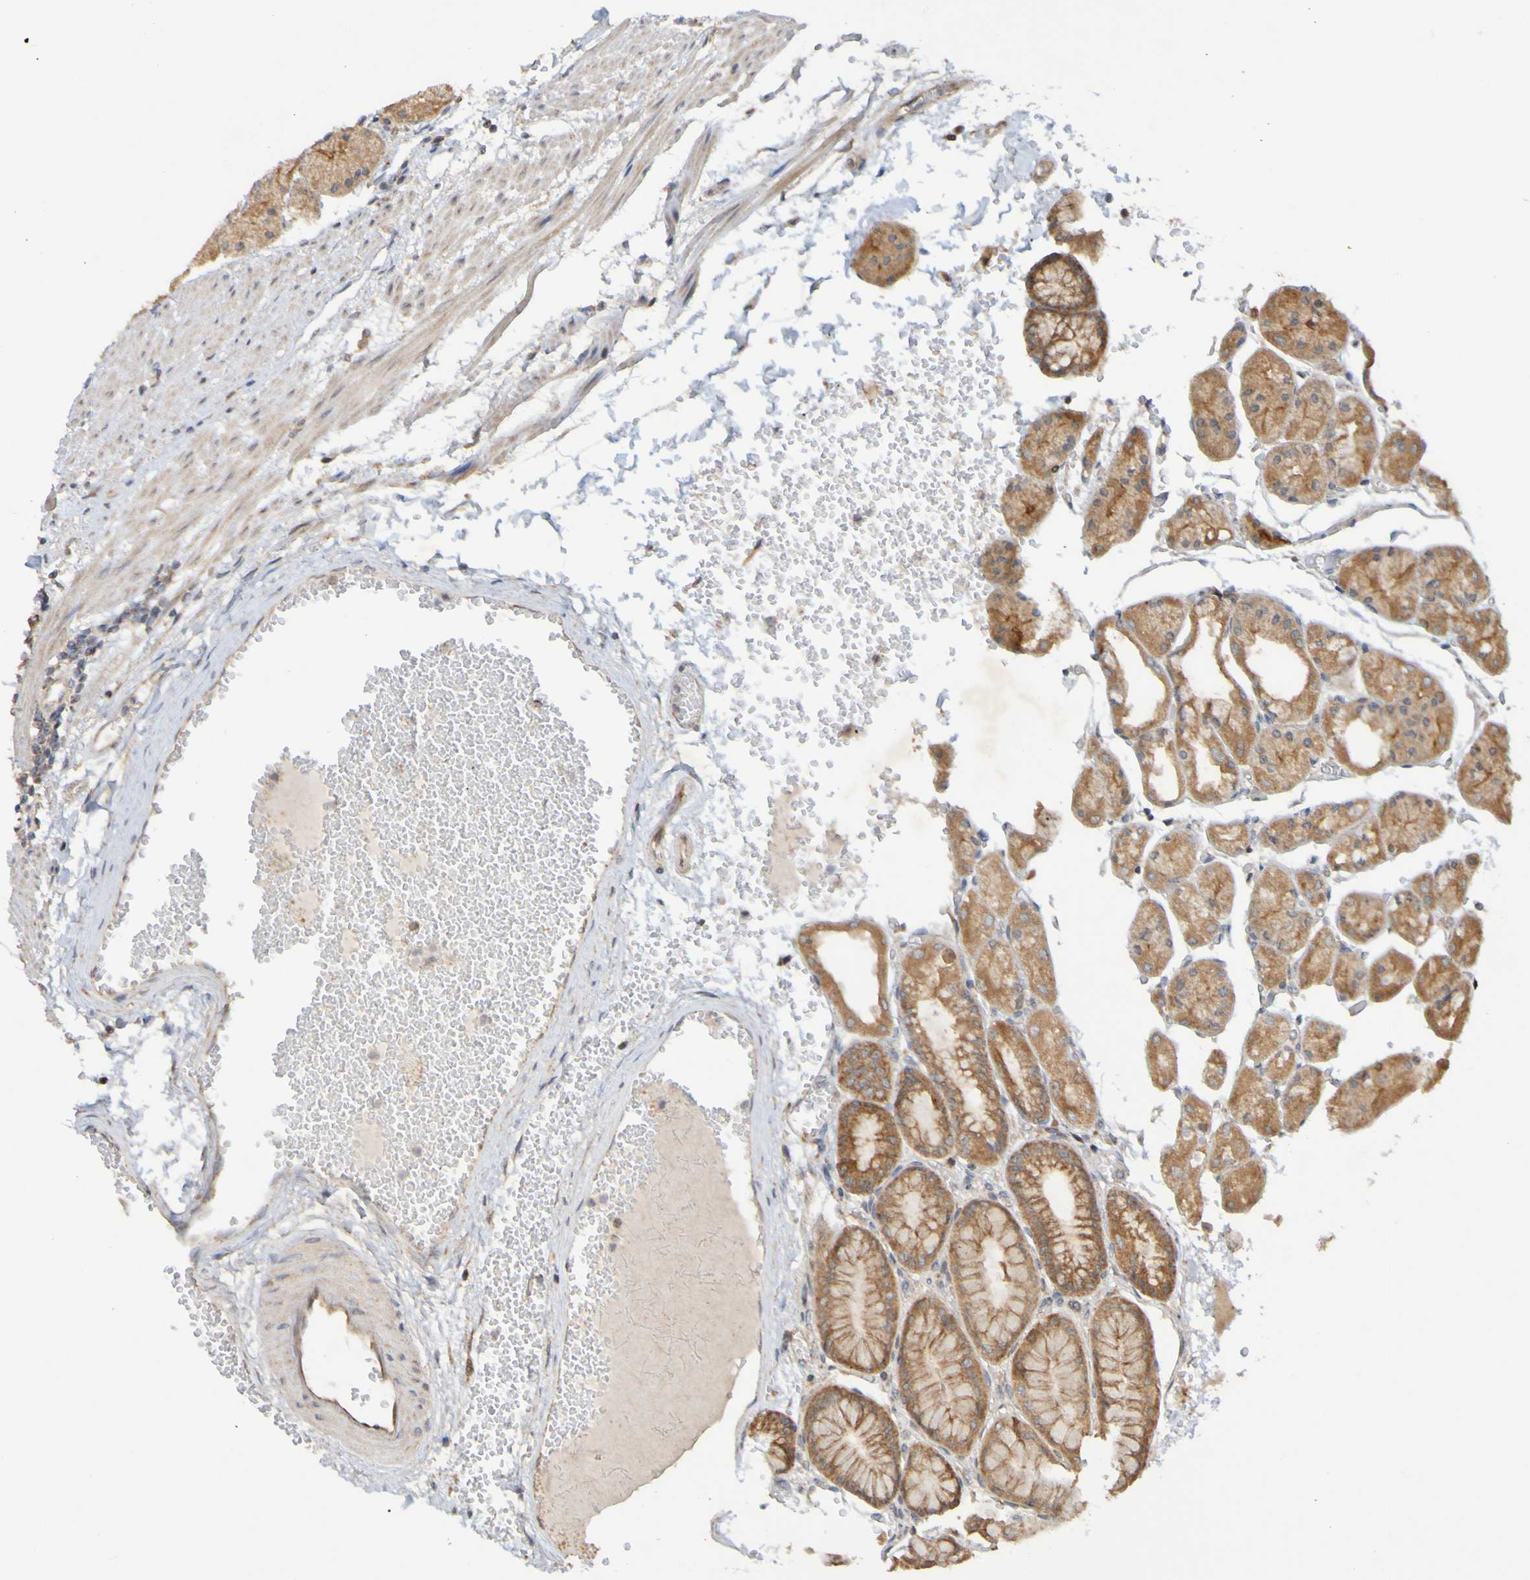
{"staining": {"intensity": "moderate", "quantity": ">75%", "location": "cytoplasmic/membranous"}, "tissue": "stomach", "cell_type": "Glandular cells", "image_type": "normal", "snomed": [{"axis": "morphology", "description": "Normal tissue, NOS"}, {"axis": "topography", "description": "Stomach, upper"}], "caption": "Immunohistochemical staining of normal stomach demonstrates medium levels of moderate cytoplasmic/membranous expression in approximately >75% of glandular cells. (DAB IHC, brown staining for protein, blue staining for nuclei).", "gene": "TMBIM1", "patient": {"sex": "male", "age": 72}}